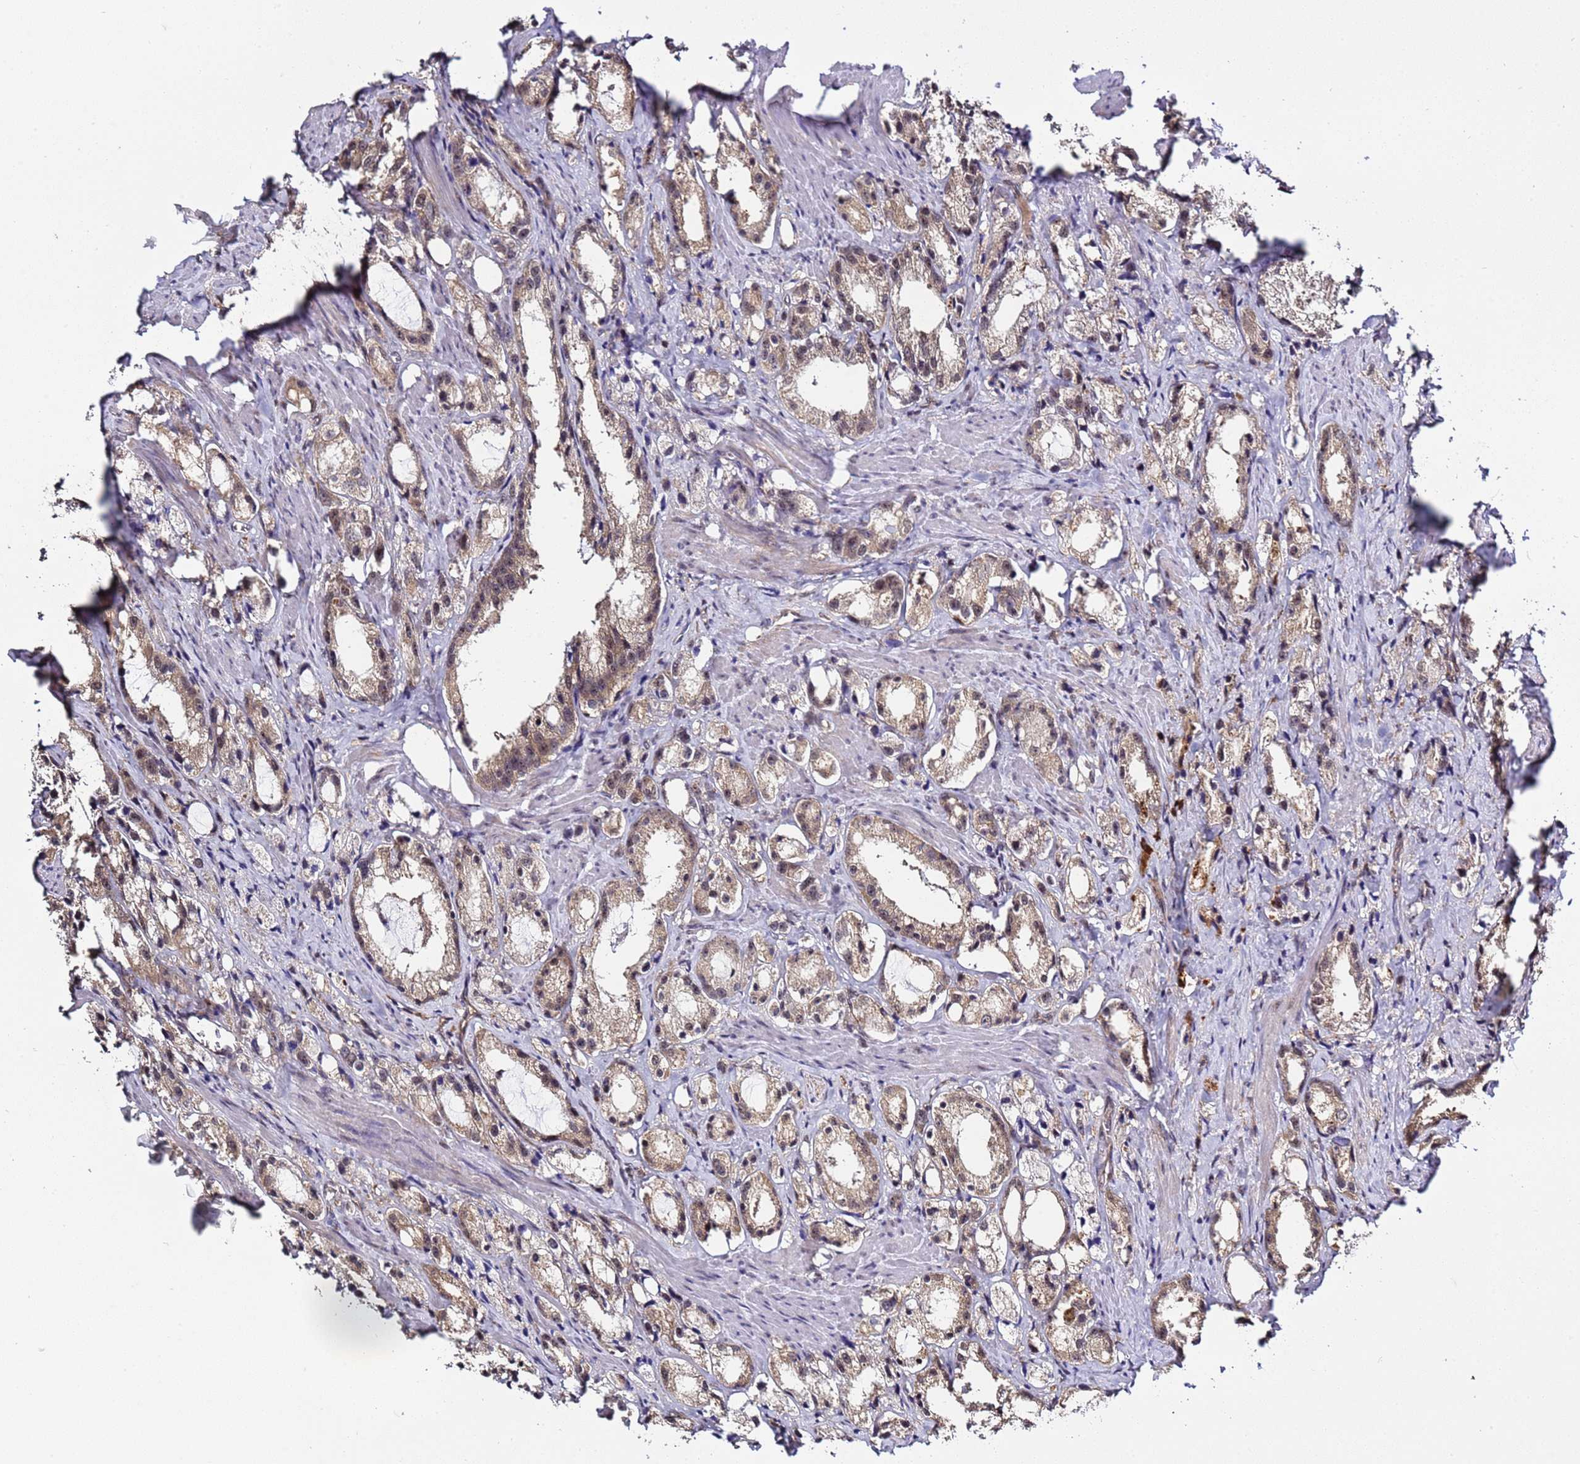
{"staining": {"intensity": "weak", "quantity": ">75%", "location": "cytoplasmic/membranous,nuclear"}, "tissue": "prostate cancer", "cell_type": "Tumor cells", "image_type": "cancer", "snomed": [{"axis": "morphology", "description": "Adenocarcinoma, High grade"}, {"axis": "topography", "description": "Prostate"}], "caption": "A photomicrograph of prostate adenocarcinoma (high-grade) stained for a protein reveals weak cytoplasmic/membranous and nuclear brown staining in tumor cells. The protein is shown in brown color, while the nuclei are stained blue.", "gene": "GEN1", "patient": {"sex": "male", "age": 66}}